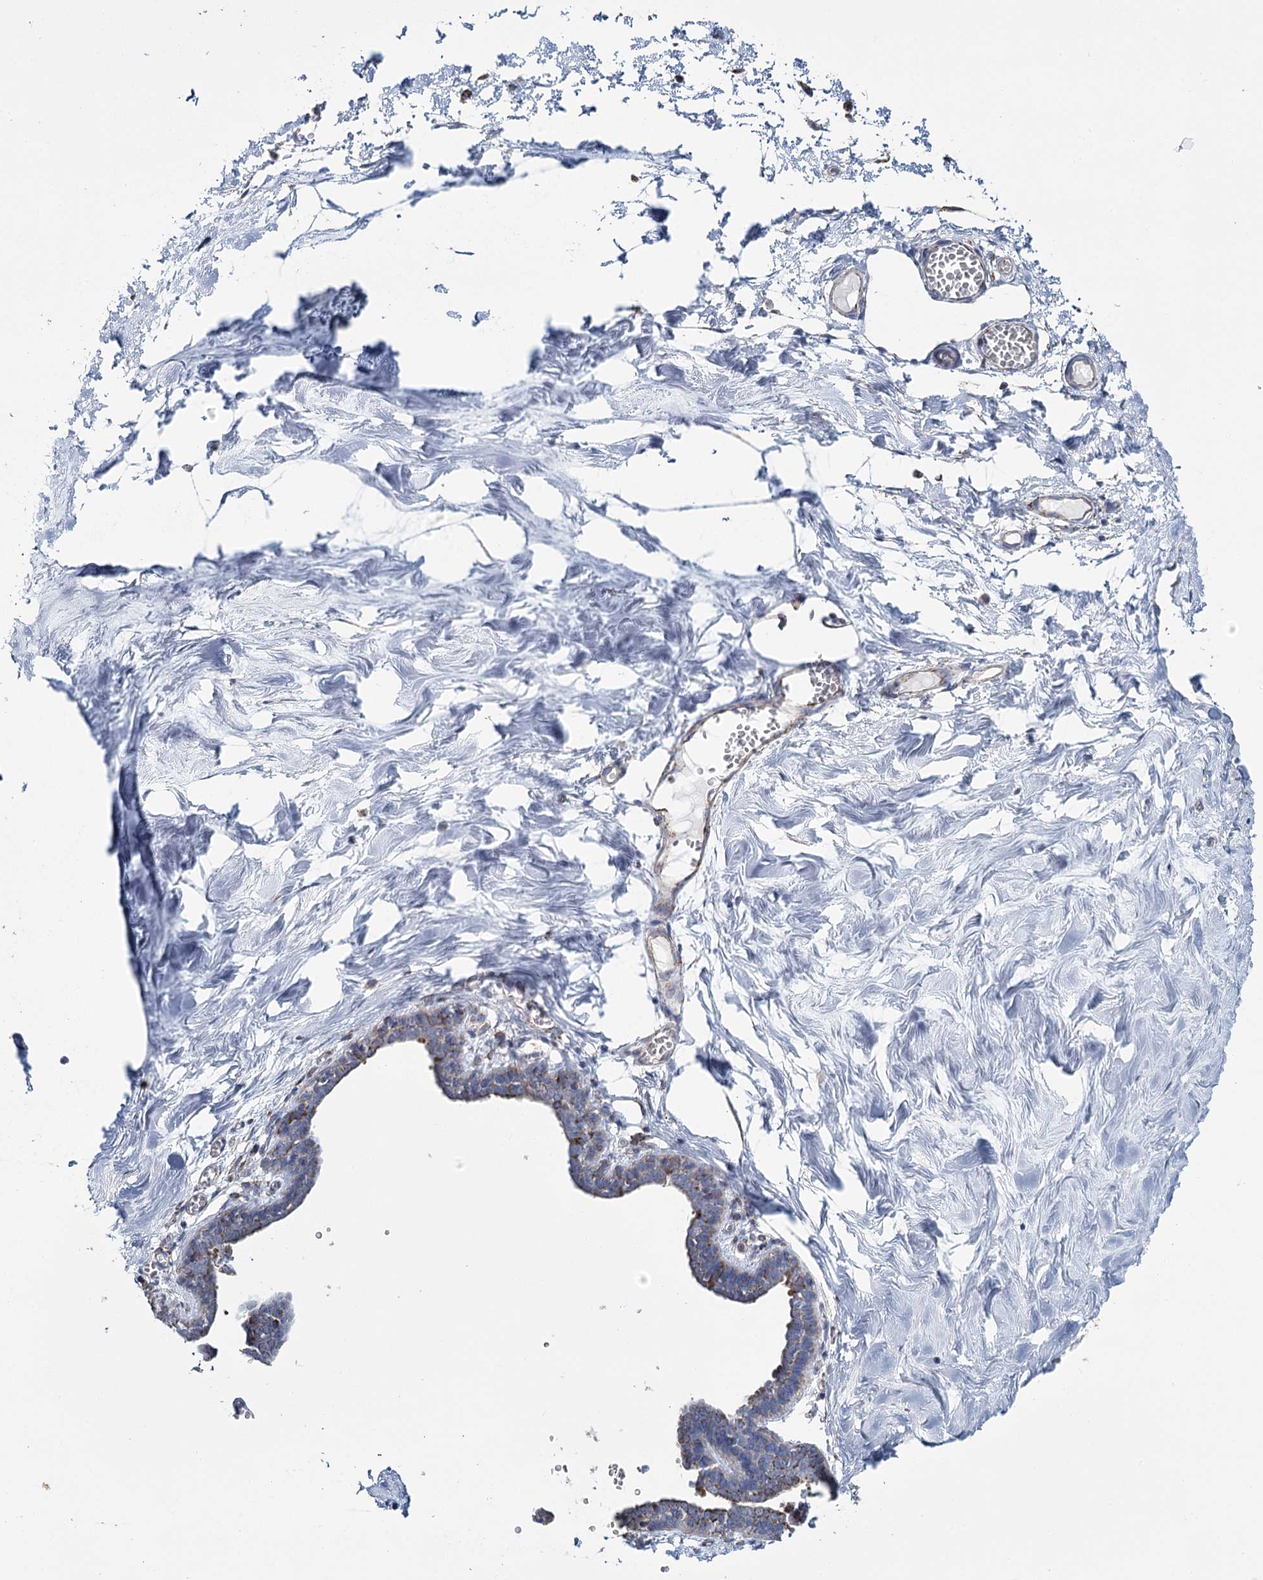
{"staining": {"intensity": "negative", "quantity": "none", "location": "none"}, "tissue": "breast", "cell_type": "Adipocytes", "image_type": "normal", "snomed": [{"axis": "morphology", "description": "Normal tissue, NOS"}, {"axis": "topography", "description": "Breast"}], "caption": "IHC image of normal breast stained for a protein (brown), which exhibits no expression in adipocytes.", "gene": "MRPL44", "patient": {"sex": "female", "age": 27}}